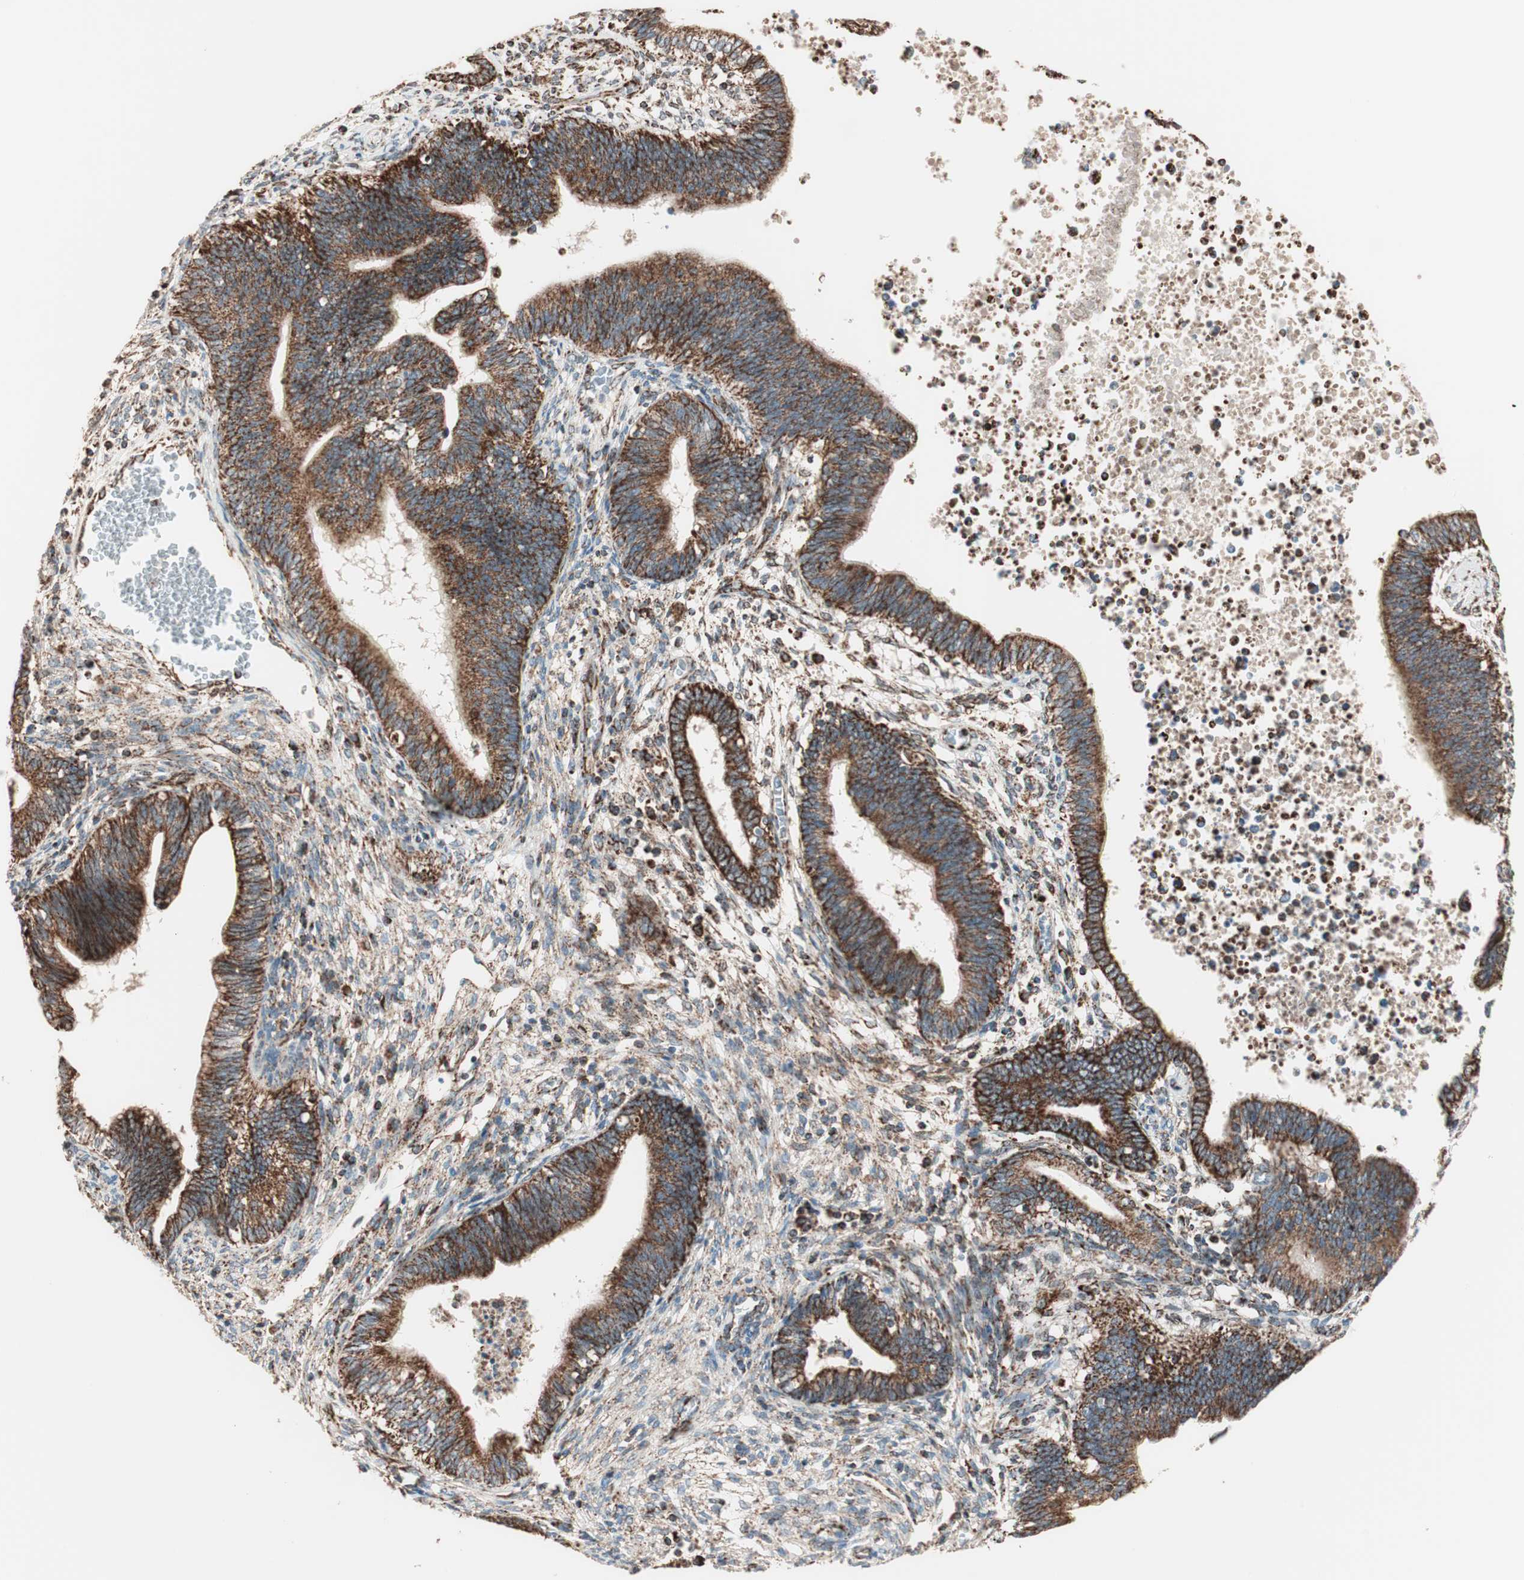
{"staining": {"intensity": "strong", "quantity": ">75%", "location": "cytoplasmic/membranous"}, "tissue": "cervical cancer", "cell_type": "Tumor cells", "image_type": "cancer", "snomed": [{"axis": "morphology", "description": "Adenocarcinoma, NOS"}, {"axis": "topography", "description": "Cervix"}], "caption": "Tumor cells display high levels of strong cytoplasmic/membranous expression in about >75% of cells in human cervical cancer. (DAB (3,3'-diaminobenzidine) = brown stain, brightfield microscopy at high magnification).", "gene": "TOMM22", "patient": {"sex": "female", "age": 44}}